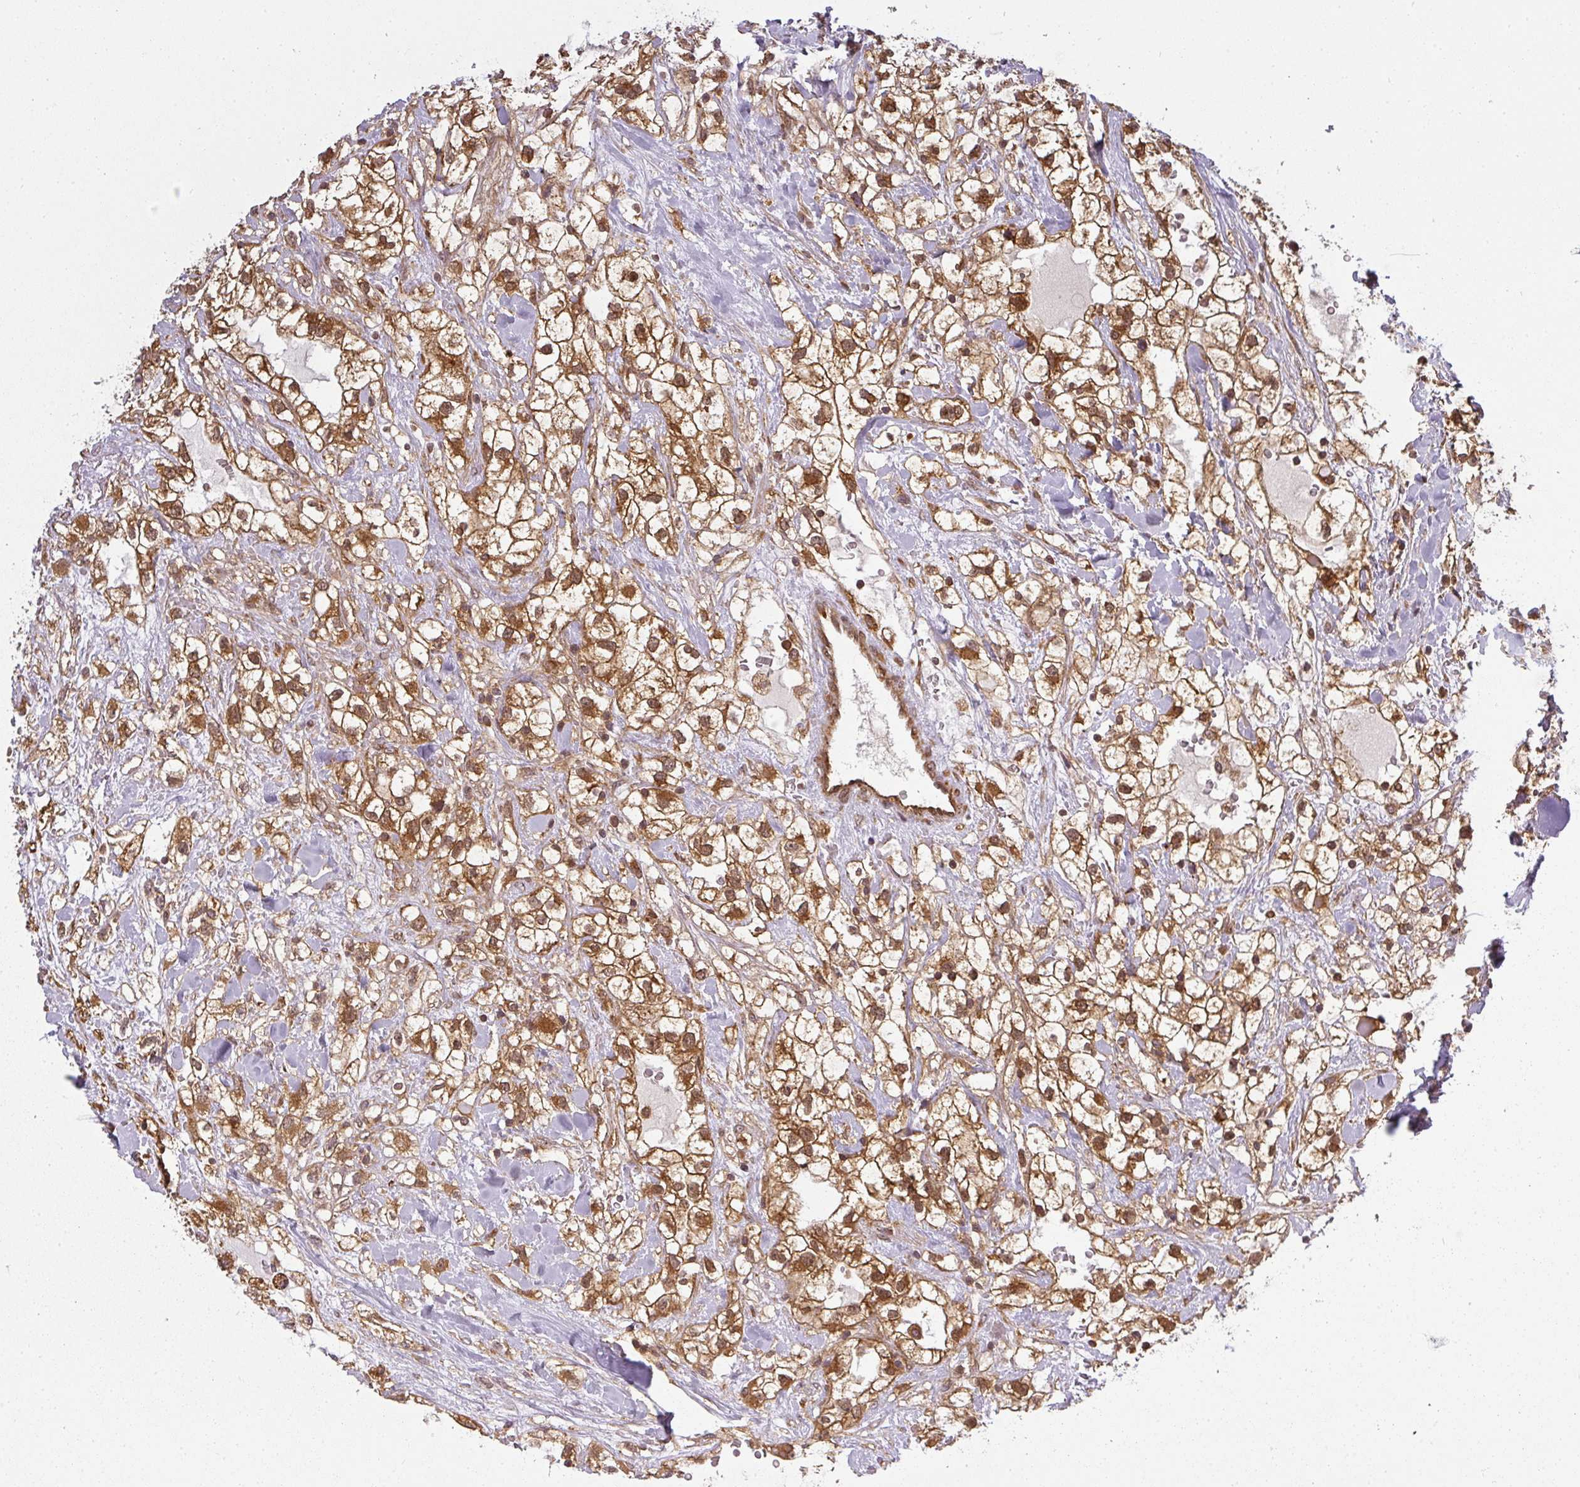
{"staining": {"intensity": "moderate", "quantity": ">75%", "location": "cytoplasmic/membranous,nuclear"}, "tissue": "renal cancer", "cell_type": "Tumor cells", "image_type": "cancer", "snomed": [{"axis": "morphology", "description": "Adenocarcinoma, NOS"}, {"axis": "topography", "description": "Kidney"}], "caption": "Renal cancer (adenocarcinoma) stained for a protein exhibits moderate cytoplasmic/membranous and nuclear positivity in tumor cells.", "gene": "PPP6R3", "patient": {"sex": "male", "age": 59}}